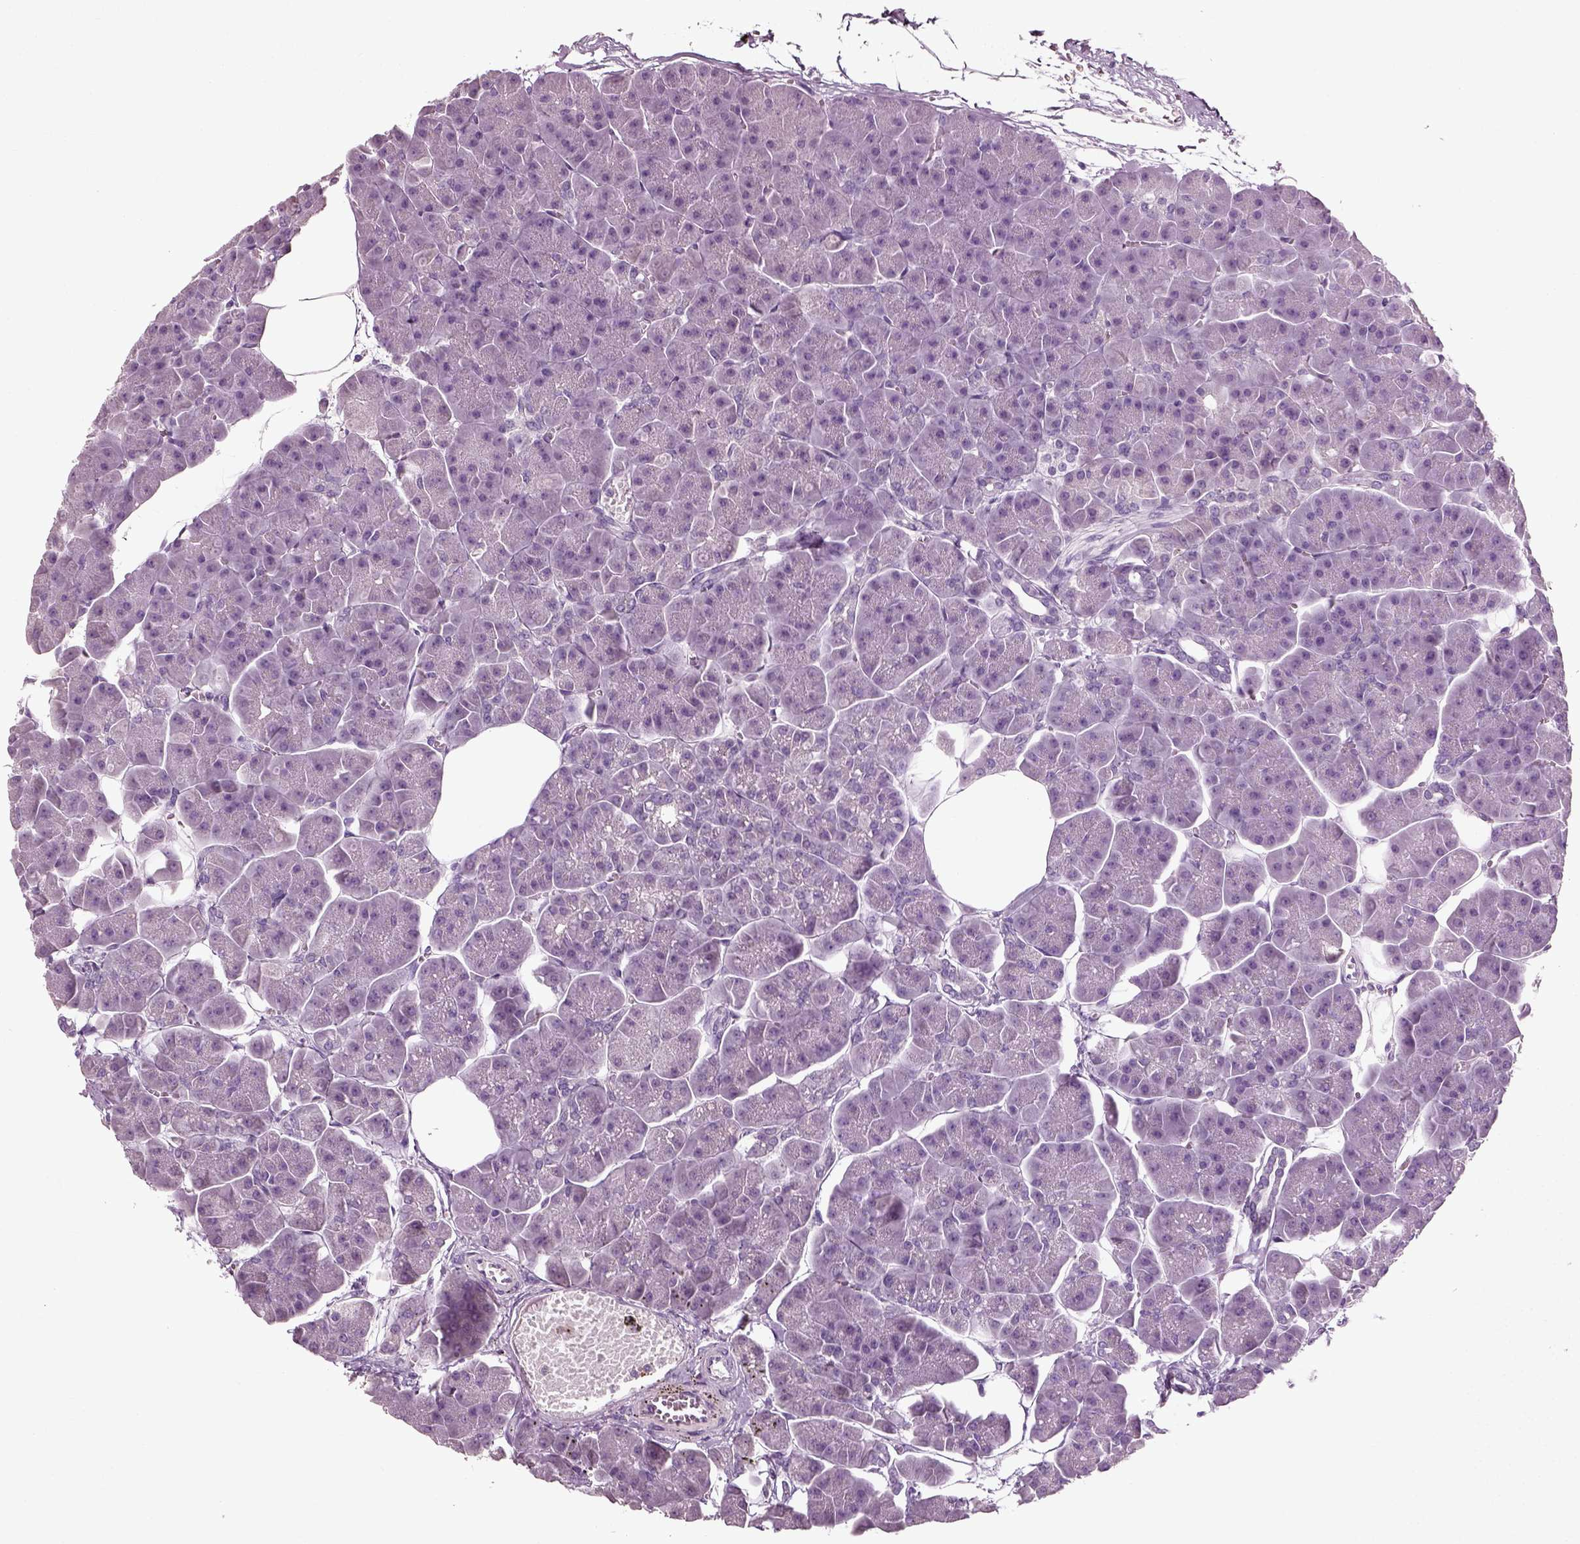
{"staining": {"intensity": "negative", "quantity": "none", "location": "none"}, "tissue": "pancreas", "cell_type": "Exocrine glandular cells", "image_type": "normal", "snomed": [{"axis": "morphology", "description": "Normal tissue, NOS"}, {"axis": "topography", "description": "Adipose tissue"}, {"axis": "topography", "description": "Pancreas"}, {"axis": "topography", "description": "Peripheral nerve tissue"}], "caption": "The photomicrograph exhibits no staining of exocrine glandular cells in normal pancreas. (DAB immunohistochemistry visualized using brightfield microscopy, high magnification).", "gene": "DEFB118", "patient": {"sex": "female", "age": 58}}